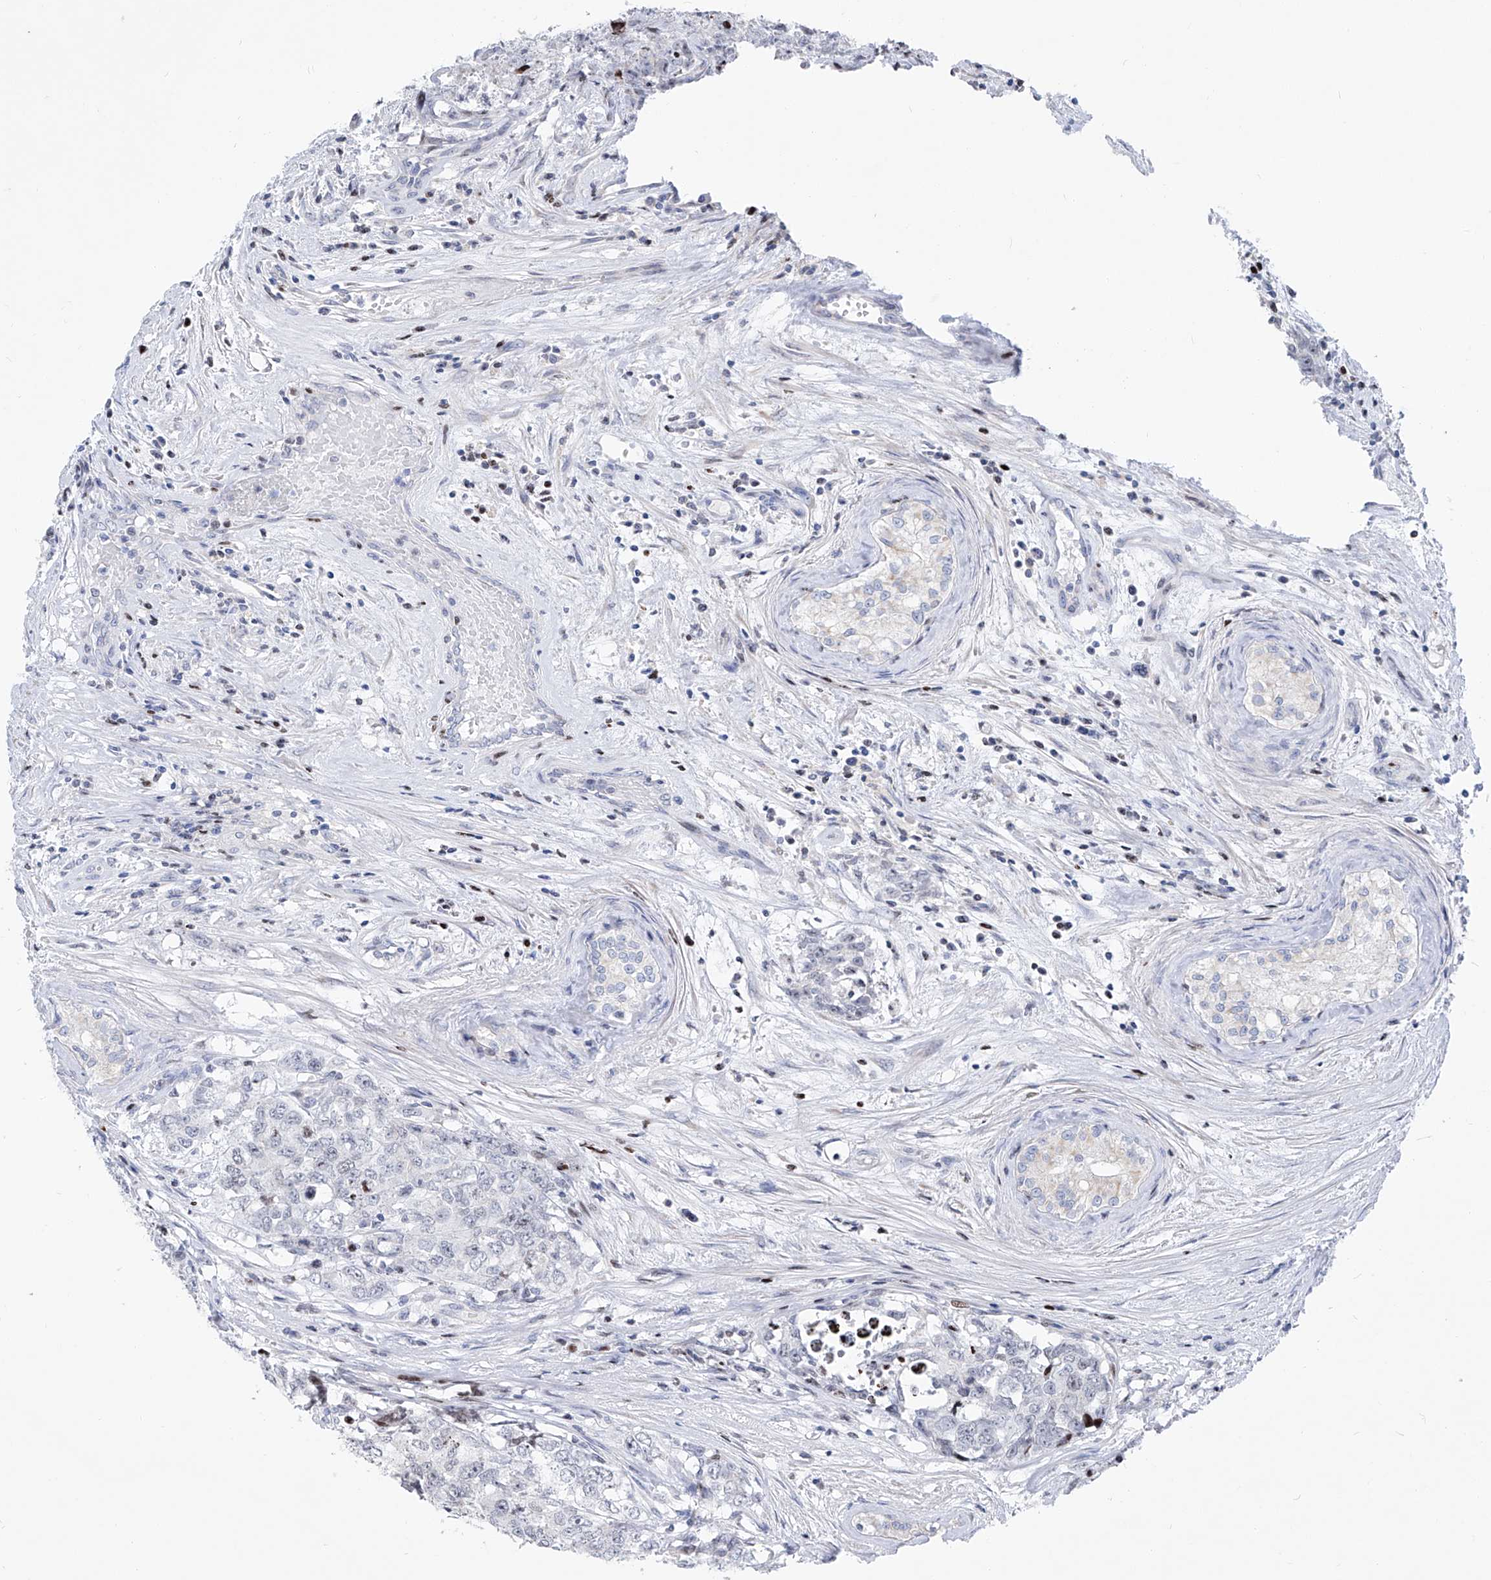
{"staining": {"intensity": "negative", "quantity": "none", "location": "none"}, "tissue": "testis cancer", "cell_type": "Tumor cells", "image_type": "cancer", "snomed": [{"axis": "morphology", "description": "Carcinoma, Embryonal, NOS"}, {"axis": "topography", "description": "Testis"}], "caption": "The micrograph shows no staining of tumor cells in embryonal carcinoma (testis).", "gene": "FRS3", "patient": {"sex": "male", "age": 28}}